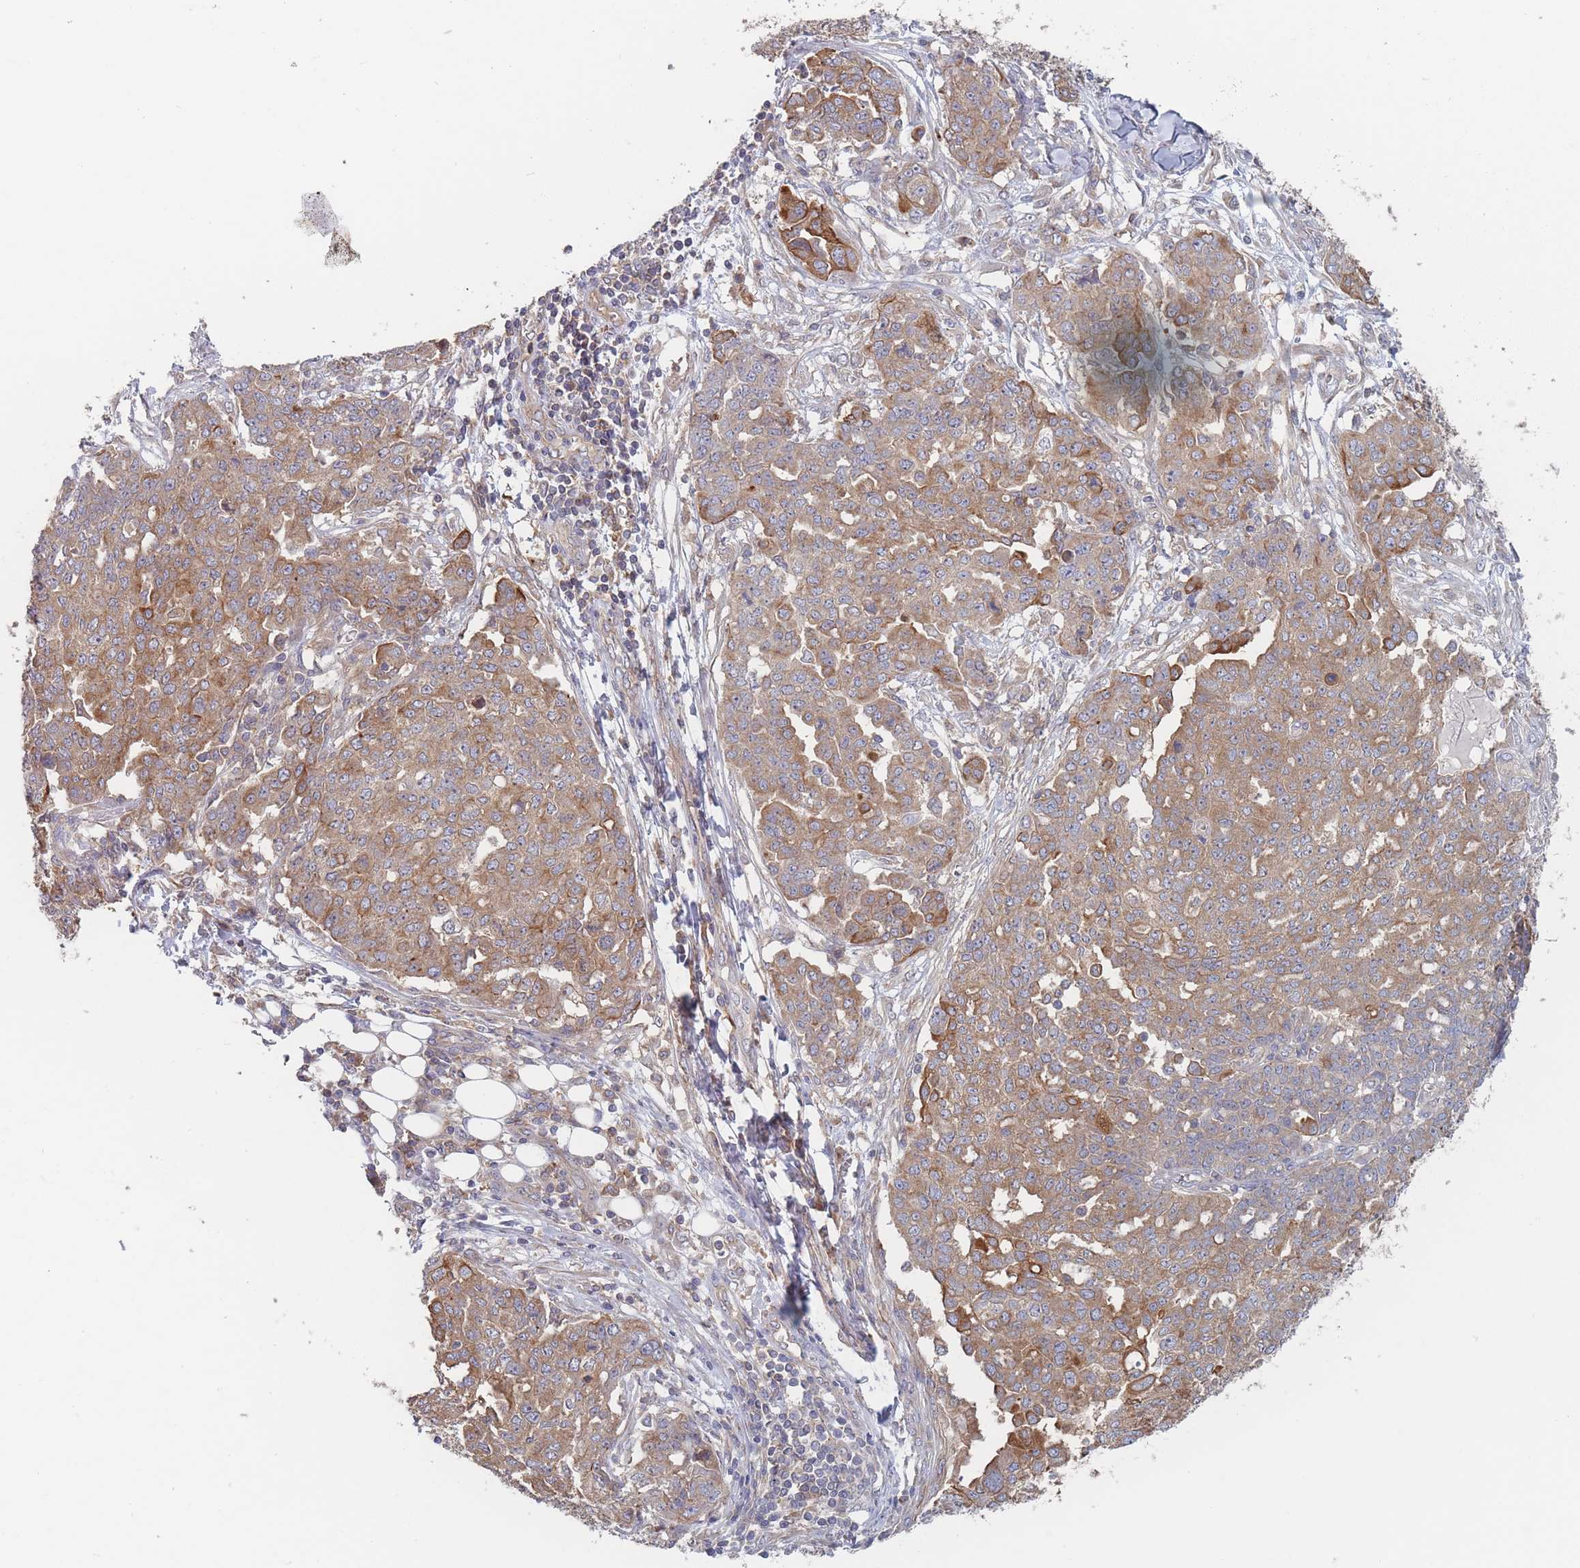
{"staining": {"intensity": "moderate", "quantity": ">75%", "location": "cytoplasmic/membranous"}, "tissue": "ovarian cancer", "cell_type": "Tumor cells", "image_type": "cancer", "snomed": [{"axis": "morphology", "description": "Cystadenocarcinoma, serous, NOS"}, {"axis": "topography", "description": "Soft tissue"}, {"axis": "topography", "description": "Ovary"}], "caption": "Protein analysis of ovarian cancer (serous cystadenocarcinoma) tissue reveals moderate cytoplasmic/membranous staining in about >75% of tumor cells. Immunohistochemistry (ihc) stains the protein of interest in brown and the nuclei are stained blue.", "gene": "EFCC1", "patient": {"sex": "female", "age": 57}}